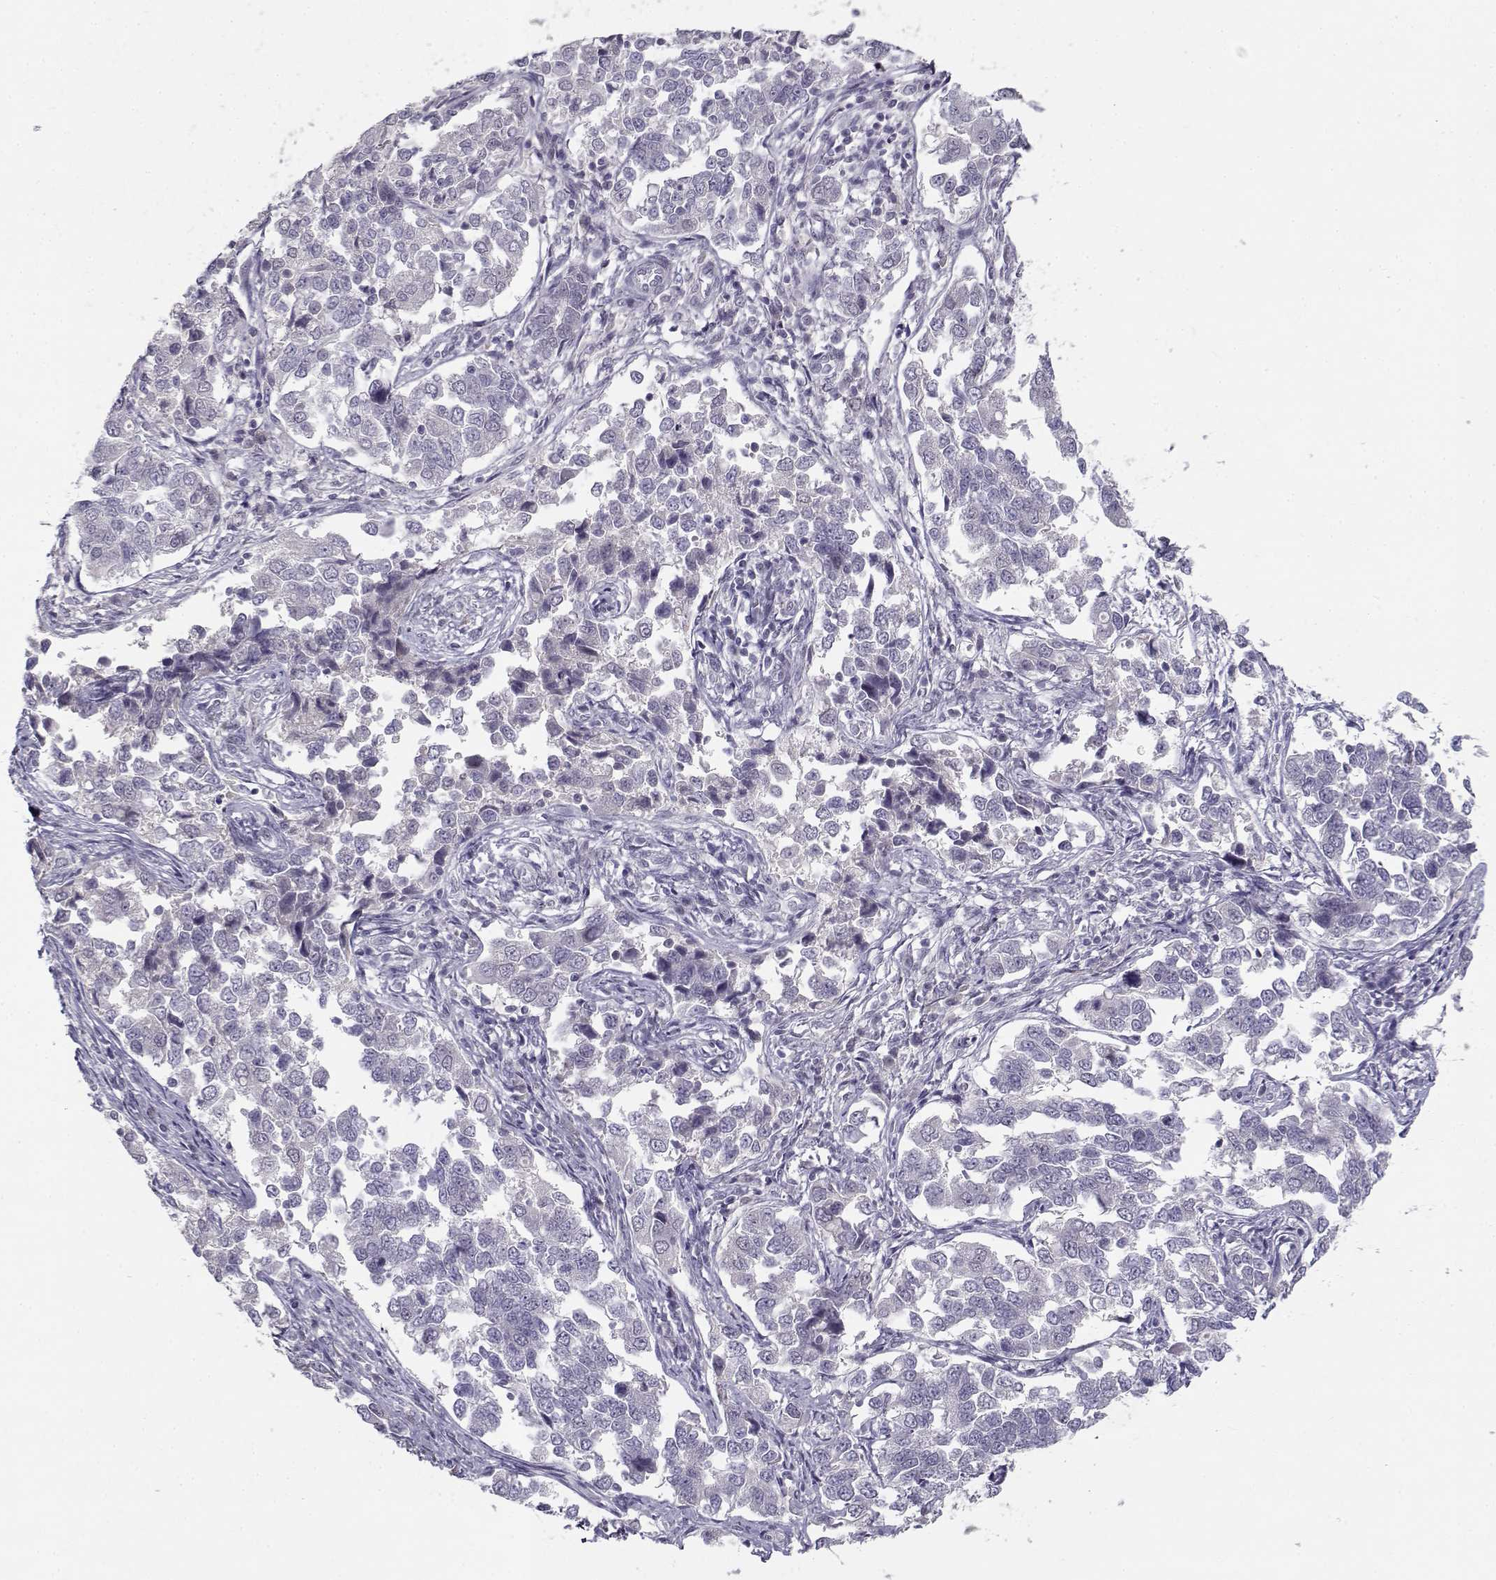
{"staining": {"intensity": "negative", "quantity": "none", "location": "none"}, "tissue": "endometrial cancer", "cell_type": "Tumor cells", "image_type": "cancer", "snomed": [{"axis": "morphology", "description": "Adenocarcinoma, NOS"}, {"axis": "topography", "description": "Endometrium"}], "caption": "This is an immunohistochemistry (IHC) histopathology image of human endometrial cancer. There is no positivity in tumor cells.", "gene": "C16orf86", "patient": {"sex": "female", "age": 43}}